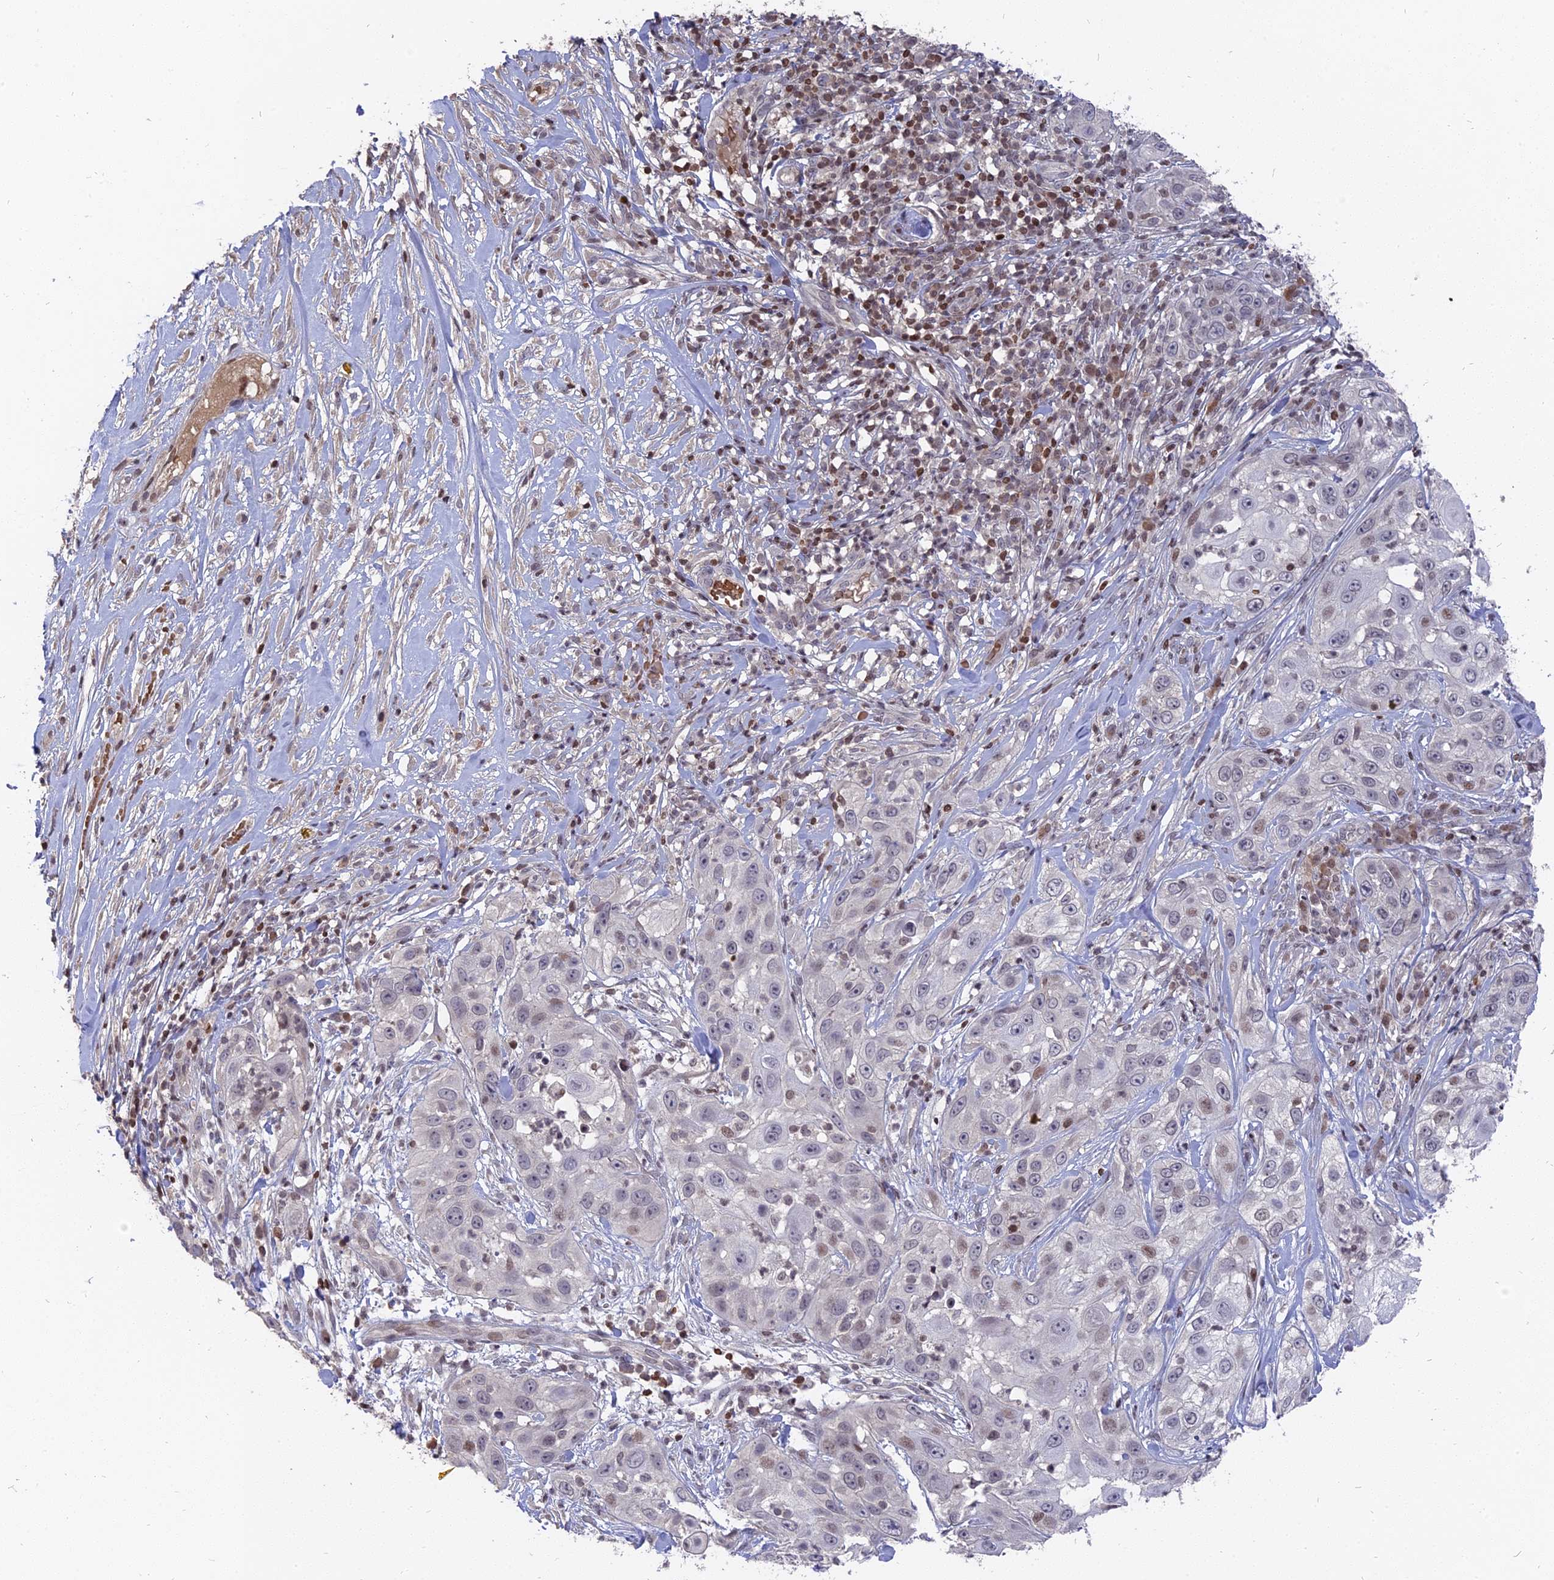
{"staining": {"intensity": "weak", "quantity": "<25%", "location": "nuclear"}, "tissue": "skin cancer", "cell_type": "Tumor cells", "image_type": "cancer", "snomed": [{"axis": "morphology", "description": "Squamous cell carcinoma, NOS"}, {"axis": "topography", "description": "Skin"}], "caption": "Immunohistochemistry histopathology image of skin cancer stained for a protein (brown), which shows no expression in tumor cells. (IHC, brightfield microscopy, high magnification).", "gene": "NR1H3", "patient": {"sex": "female", "age": 44}}